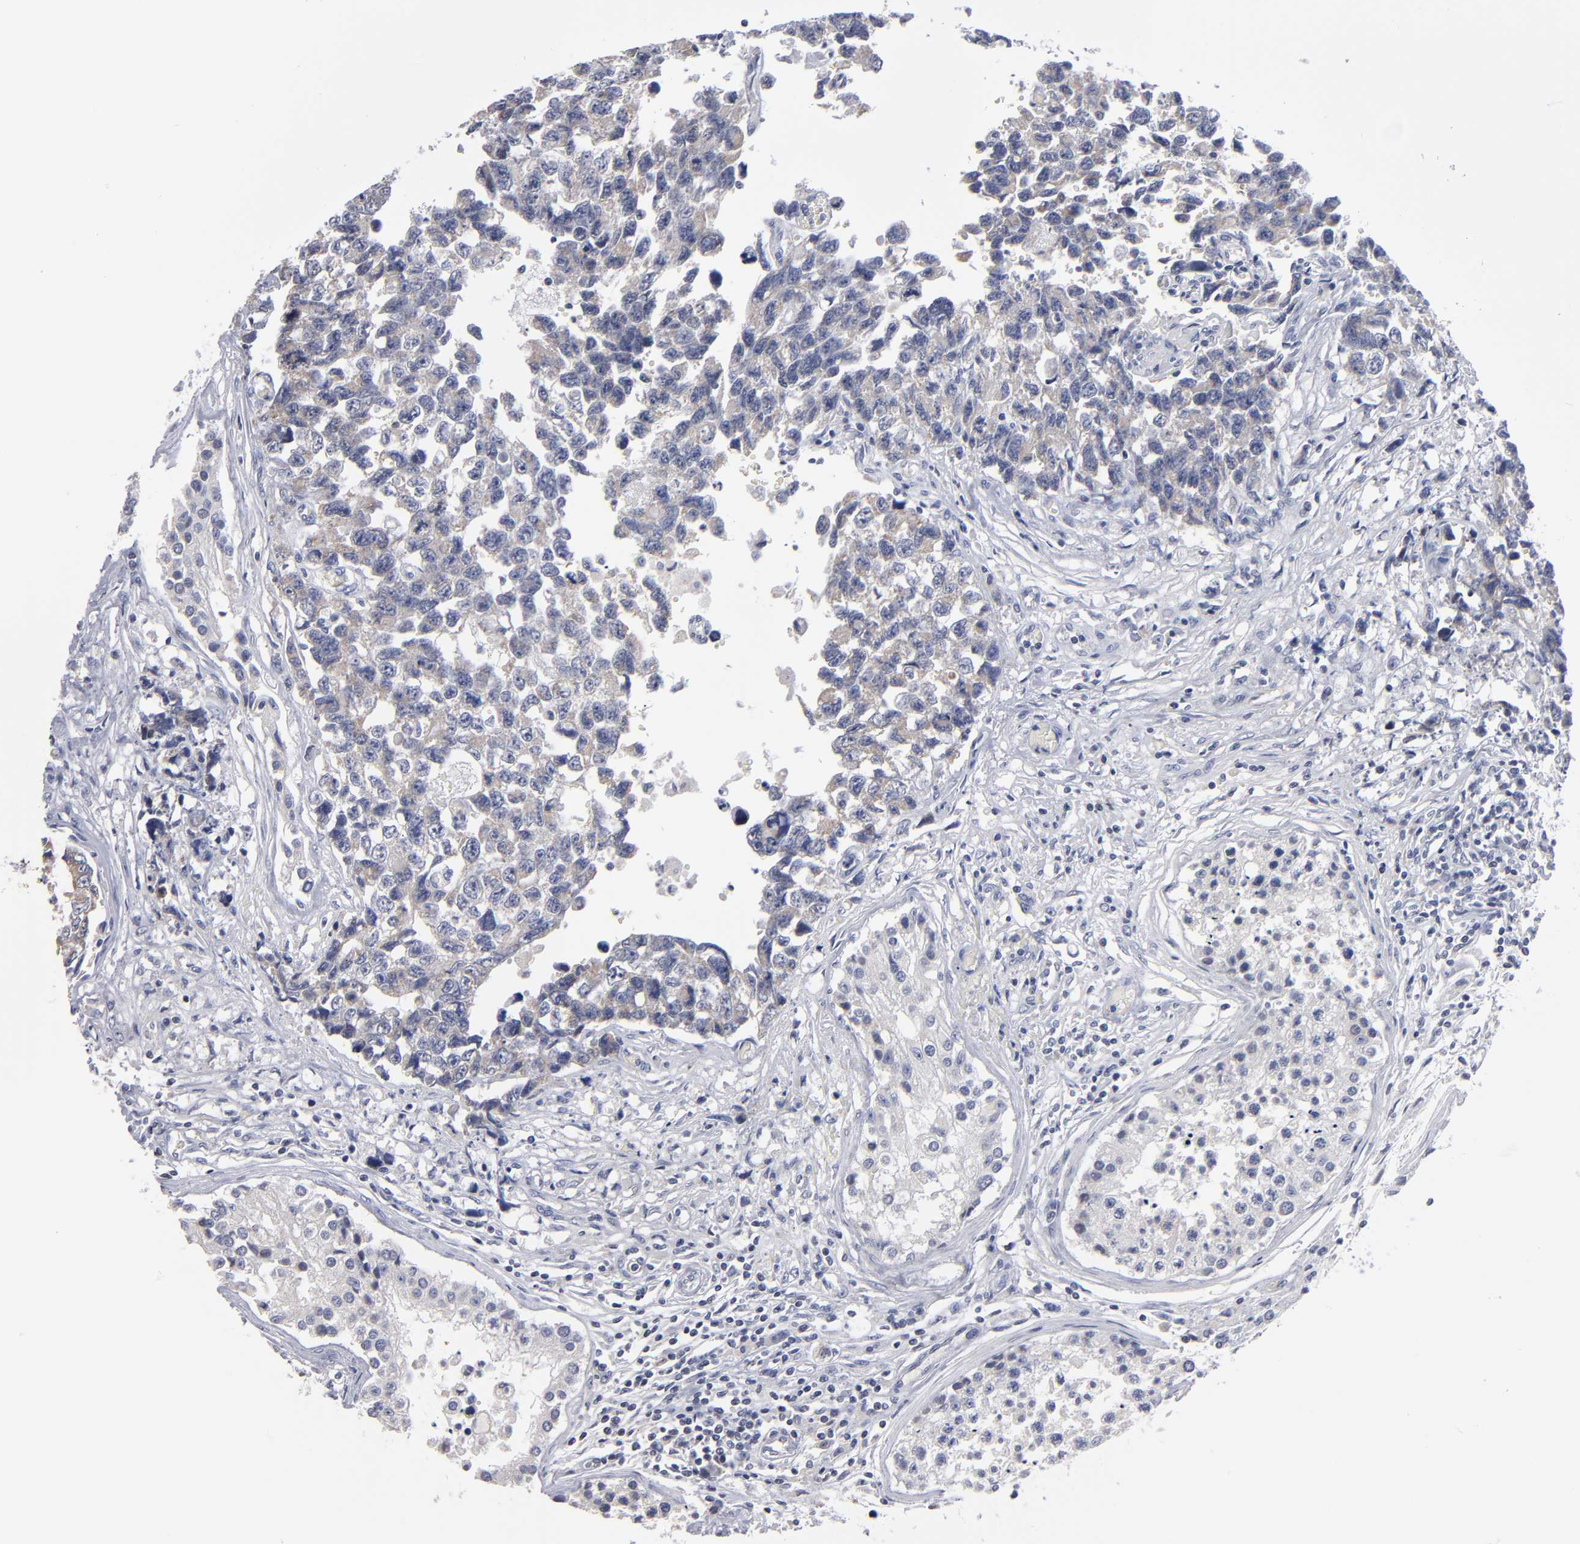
{"staining": {"intensity": "moderate", "quantity": ">75%", "location": "cytoplasmic/membranous"}, "tissue": "testis cancer", "cell_type": "Tumor cells", "image_type": "cancer", "snomed": [{"axis": "morphology", "description": "Carcinoma, Embryonal, NOS"}, {"axis": "topography", "description": "Testis"}], "caption": "IHC photomicrograph of neoplastic tissue: embryonal carcinoma (testis) stained using IHC exhibits medium levels of moderate protein expression localized specifically in the cytoplasmic/membranous of tumor cells, appearing as a cytoplasmic/membranous brown color.", "gene": "RPH3A", "patient": {"sex": "male", "age": 31}}